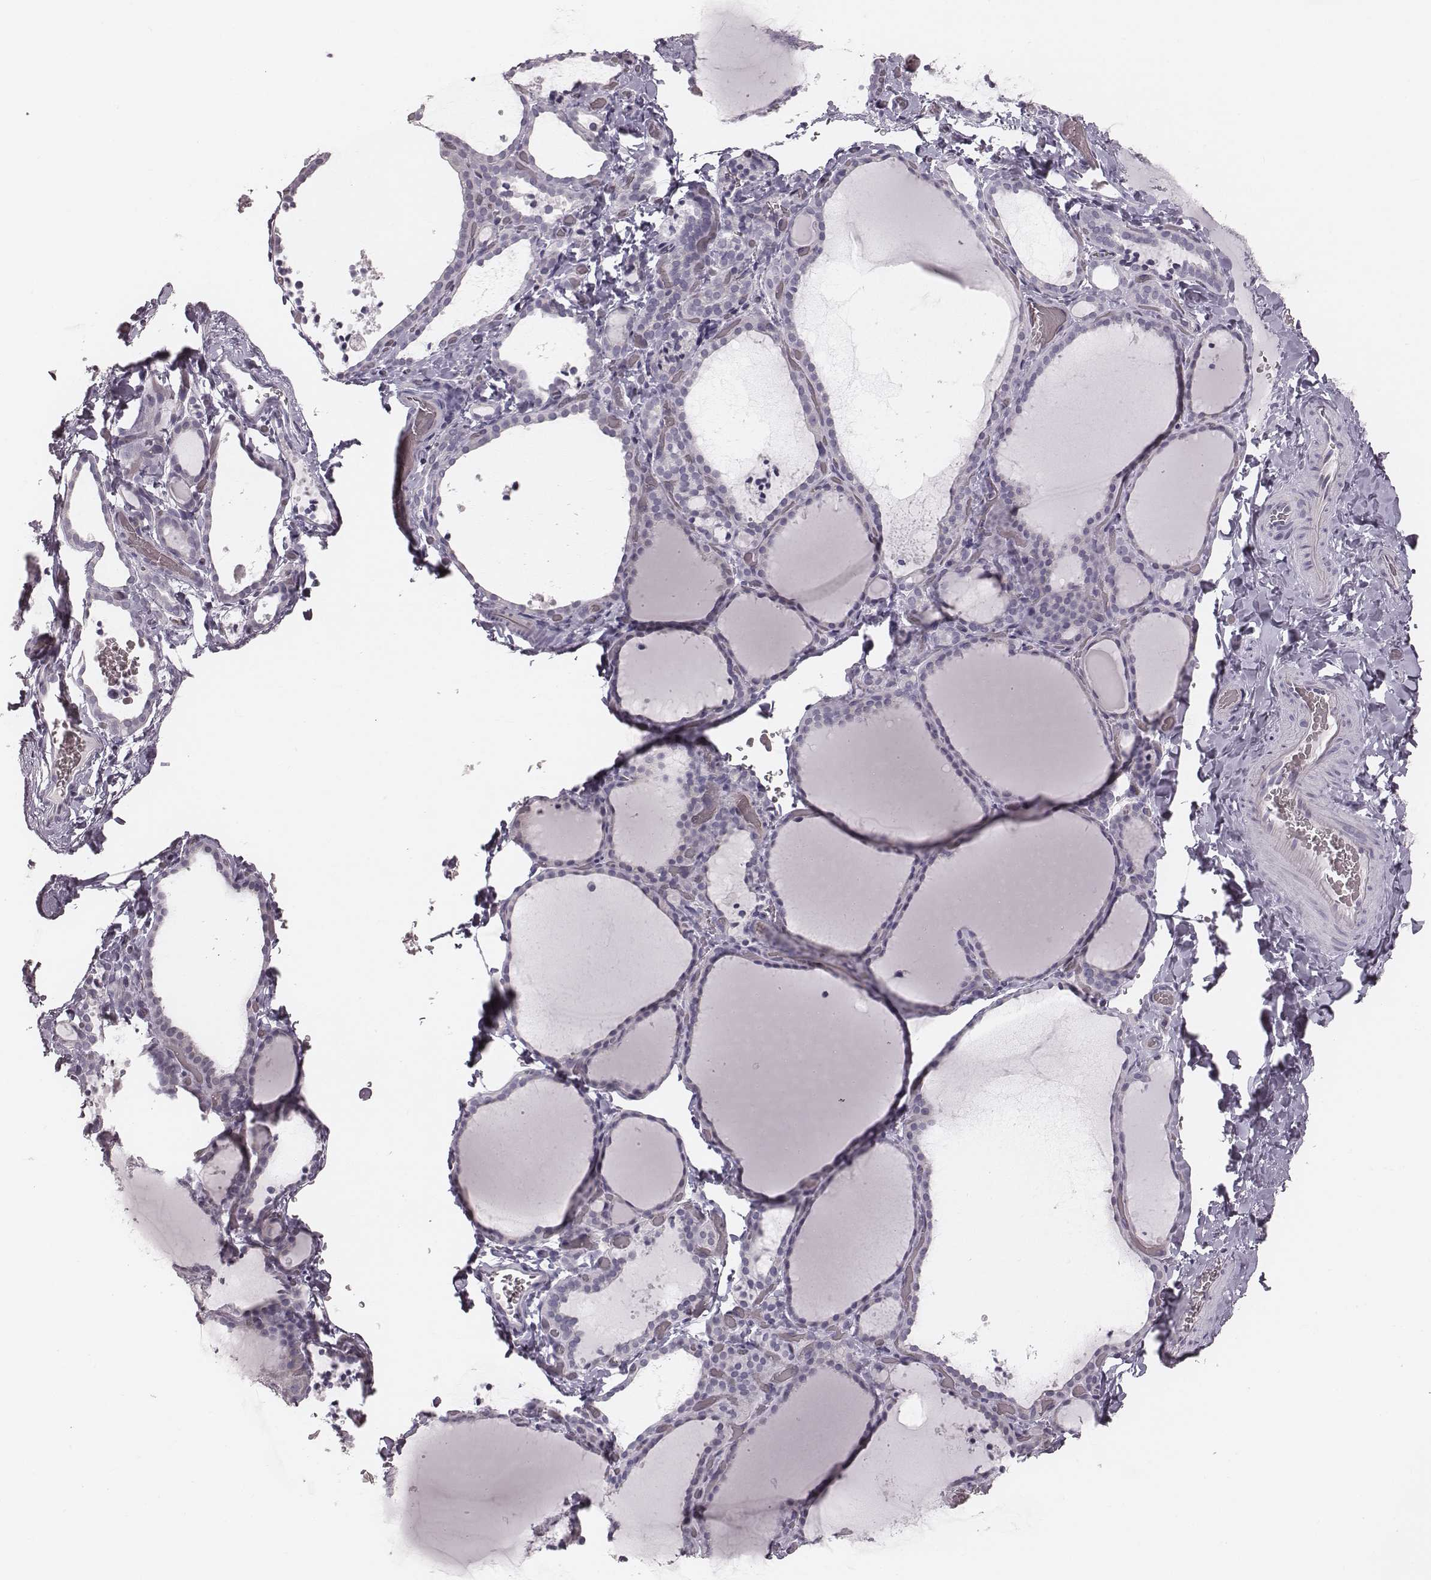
{"staining": {"intensity": "negative", "quantity": "none", "location": "none"}, "tissue": "thyroid gland", "cell_type": "Glandular cells", "image_type": "normal", "snomed": [{"axis": "morphology", "description": "Normal tissue, NOS"}, {"axis": "topography", "description": "Thyroid gland"}], "caption": "There is no significant staining in glandular cells of thyroid gland. (DAB (3,3'-diaminobenzidine) immunohistochemistry, high magnification).", "gene": "SPA17", "patient": {"sex": "female", "age": 22}}